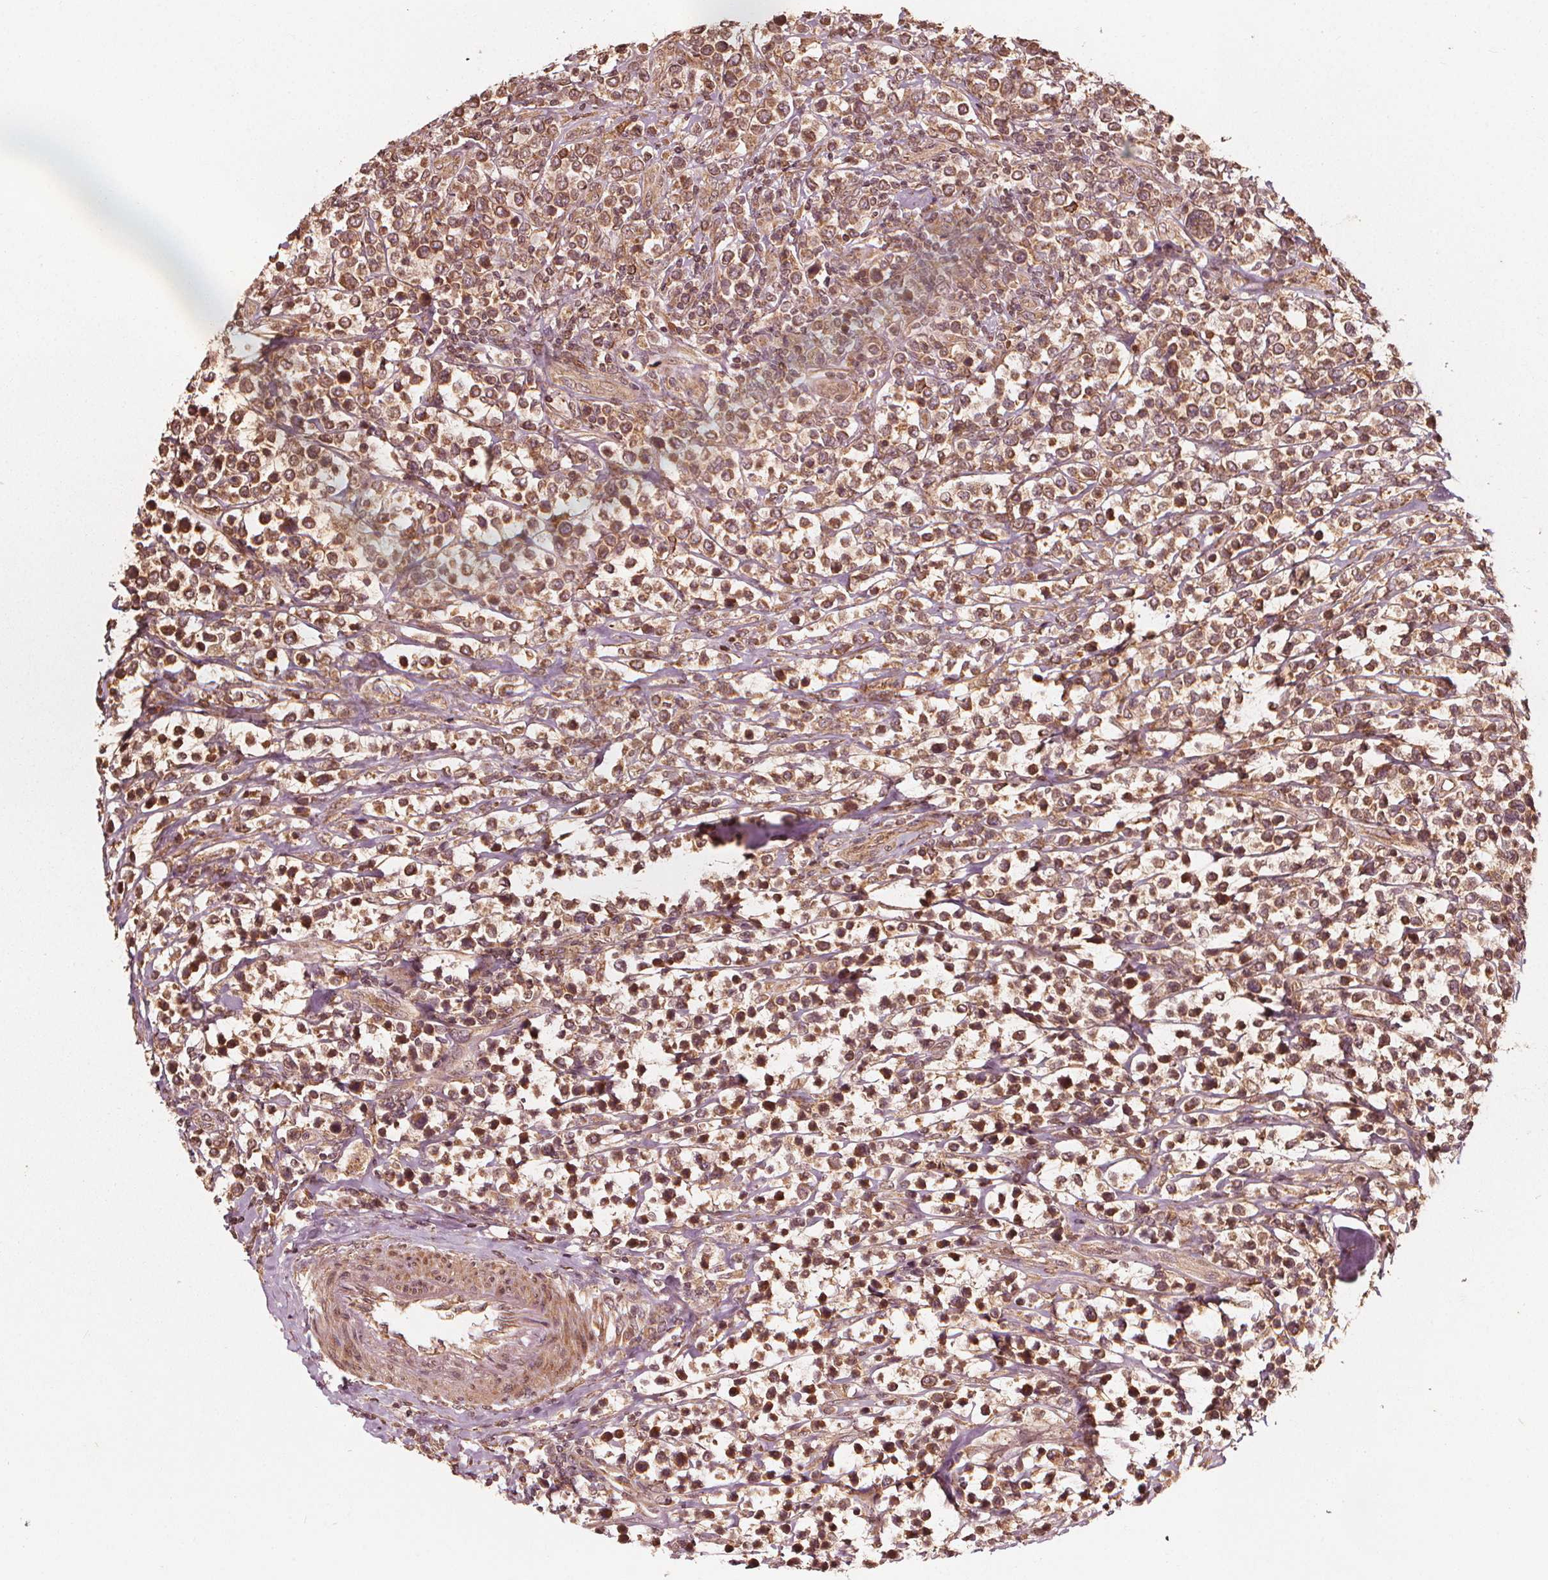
{"staining": {"intensity": "moderate", "quantity": ">75%", "location": "cytoplasmic/membranous,nuclear"}, "tissue": "lymphoma", "cell_type": "Tumor cells", "image_type": "cancer", "snomed": [{"axis": "morphology", "description": "Malignant lymphoma, non-Hodgkin's type, High grade"}, {"axis": "topography", "description": "Soft tissue"}], "caption": "Immunohistochemical staining of human malignant lymphoma, non-Hodgkin's type (high-grade) displays medium levels of moderate cytoplasmic/membranous and nuclear expression in approximately >75% of tumor cells. (DAB = brown stain, brightfield microscopy at high magnification).", "gene": "NPC1", "patient": {"sex": "female", "age": 56}}